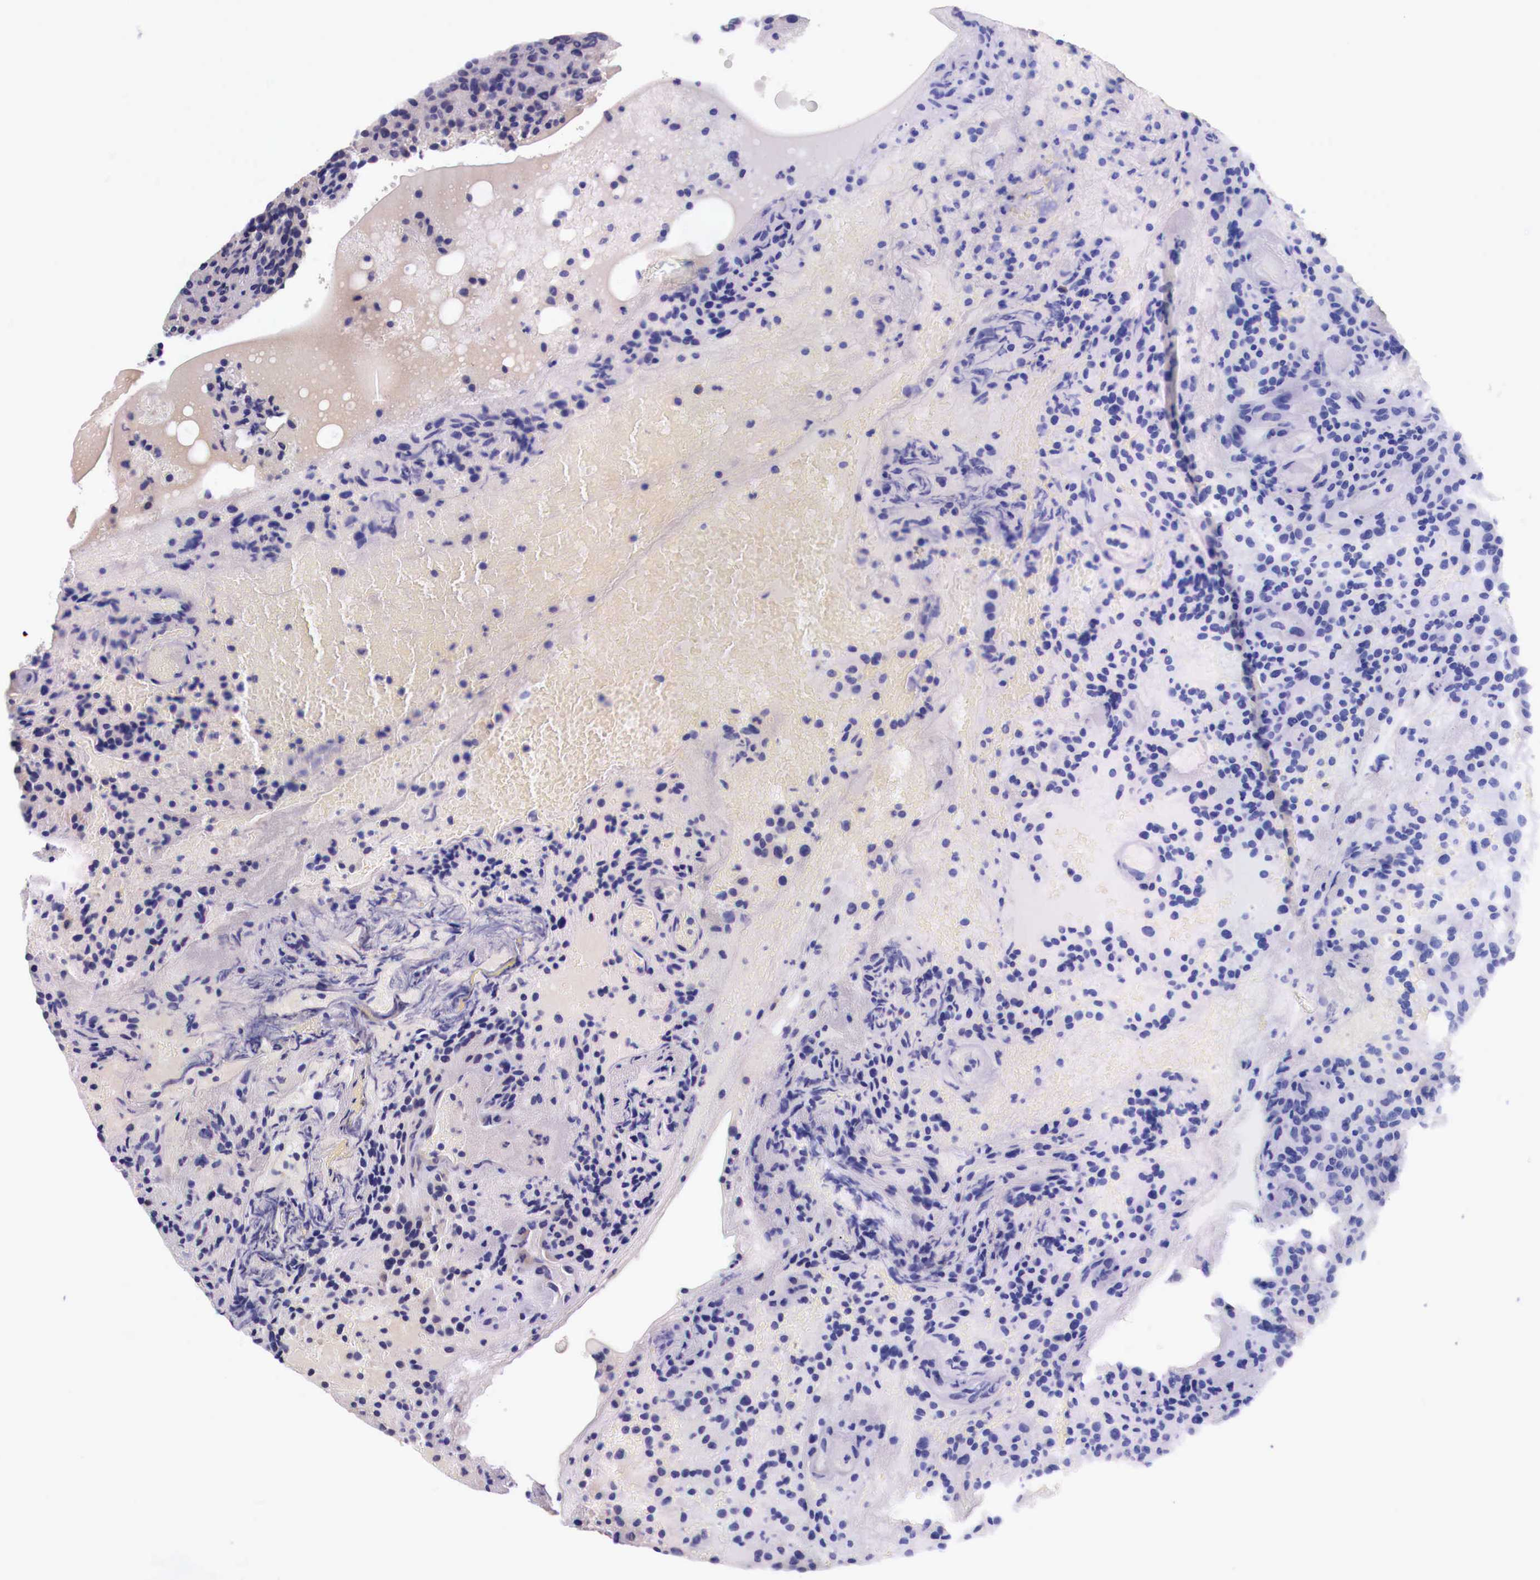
{"staining": {"intensity": "negative", "quantity": "none", "location": "none"}, "tissue": "glioma", "cell_type": "Tumor cells", "image_type": "cancer", "snomed": [{"axis": "morphology", "description": "Glioma, malignant, High grade"}, {"axis": "topography", "description": "Brain"}], "caption": "This micrograph is of high-grade glioma (malignant) stained with IHC to label a protein in brown with the nuclei are counter-stained blue. There is no staining in tumor cells.", "gene": "GRIPAP1", "patient": {"sex": "female", "age": 13}}